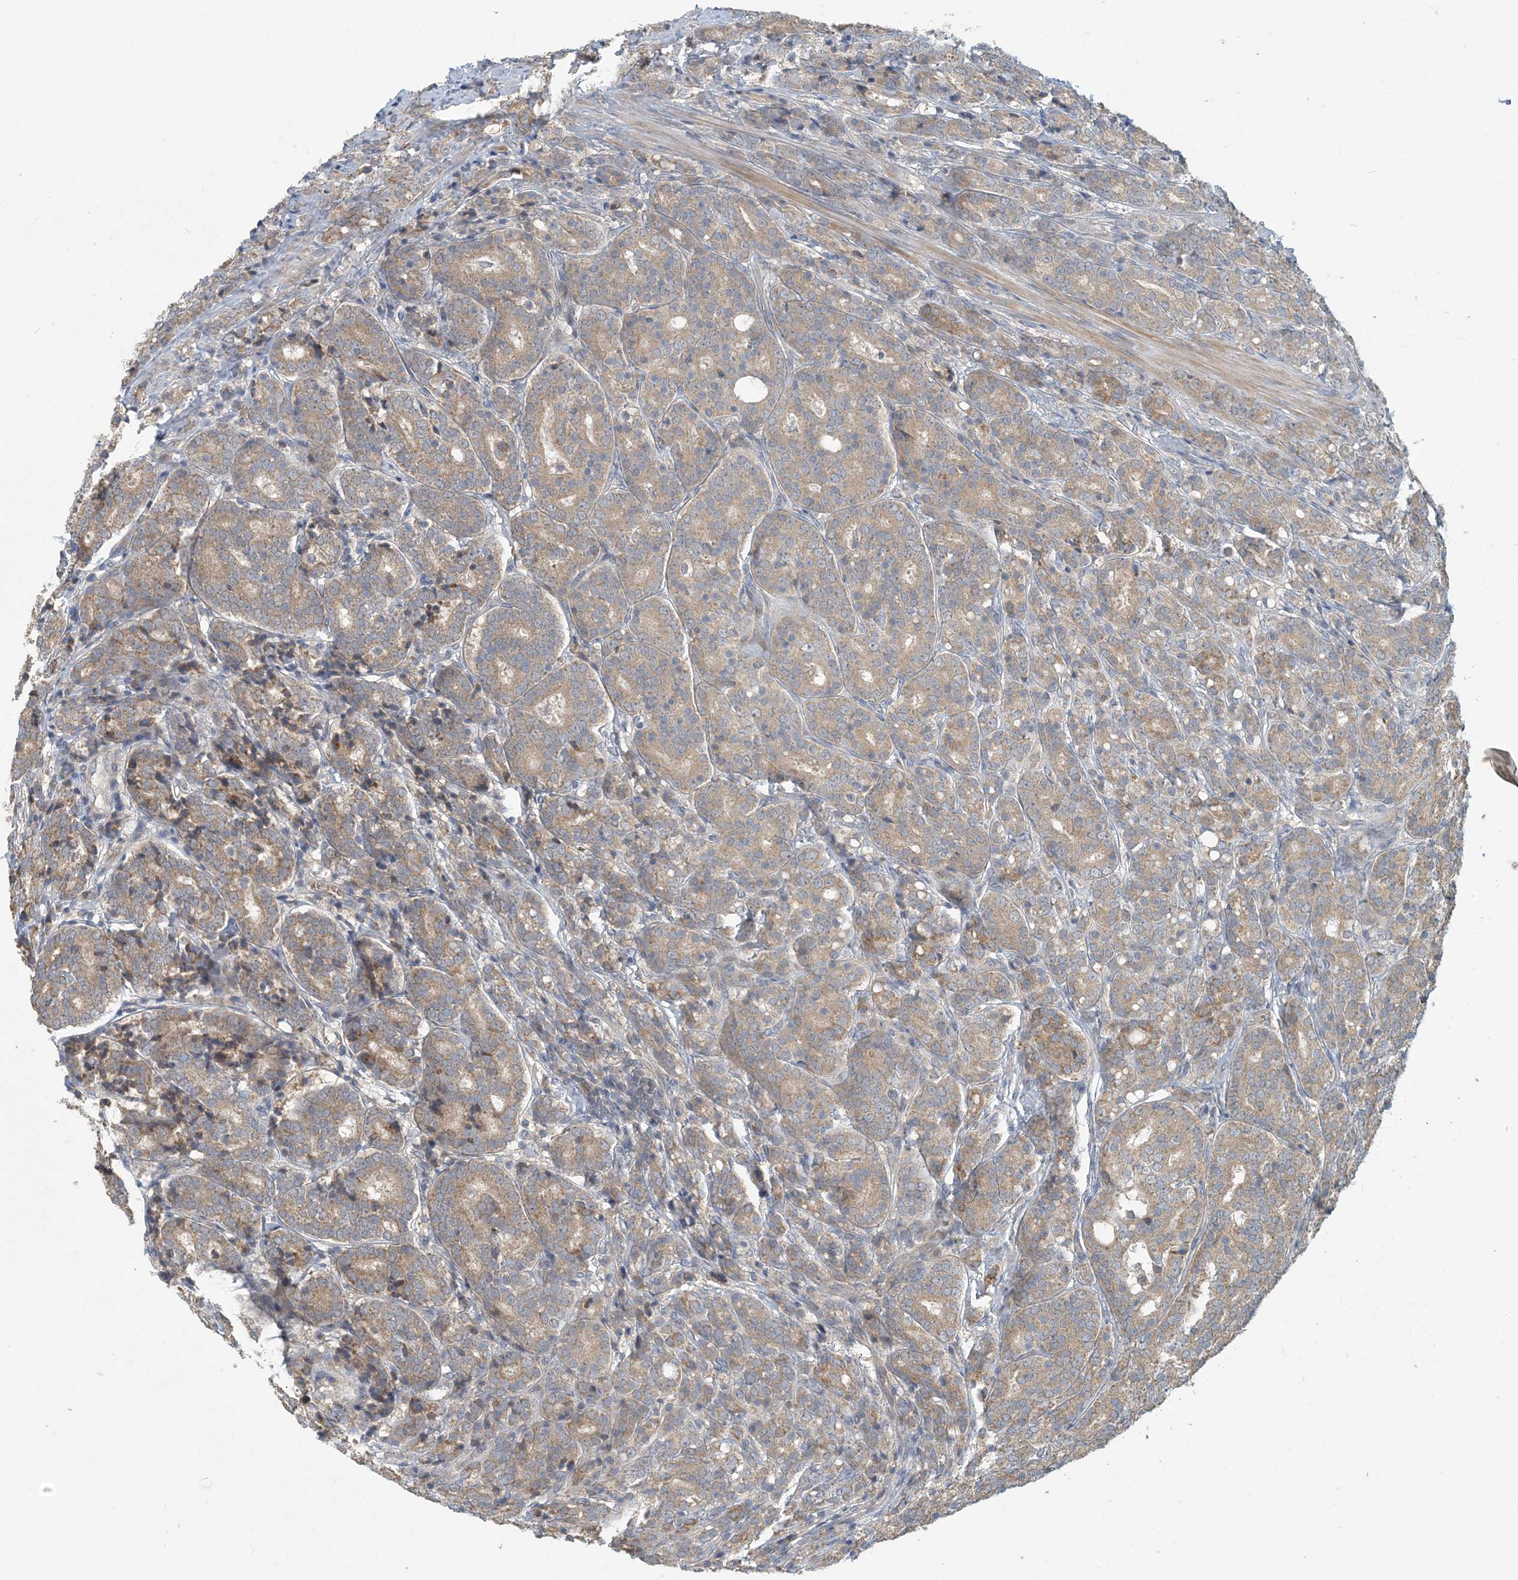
{"staining": {"intensity": "moderate", "quantity": ">75%", "location": "cytoplasmic/membranous"}, "tissue": "prostate cancer", "cell_type": "Tumor cells", "image_type": "cancer", "snomed": [{"axis": "morphology", "description": "Adenocarcinoma, High grade"}, {"axis": "topography", "description": "Prostate"}], "caption": "Immunohistochemistry staining of adenocarcinoma (high-grade) (prostate), which exhibits medium levels of moderate cytoplasmic/membranous positivity in approximately >75% of tumor cells indicating moderate cytoplasmic/membranous protein positivity. The staining was performed using DAB (3,3'-diaminobenzidine) (brown) for protein detection and nuclei were counterstained in hematoxylin (blue).", "gene": "PUSL1", "patient": {"sex": "male", "age": 62}}